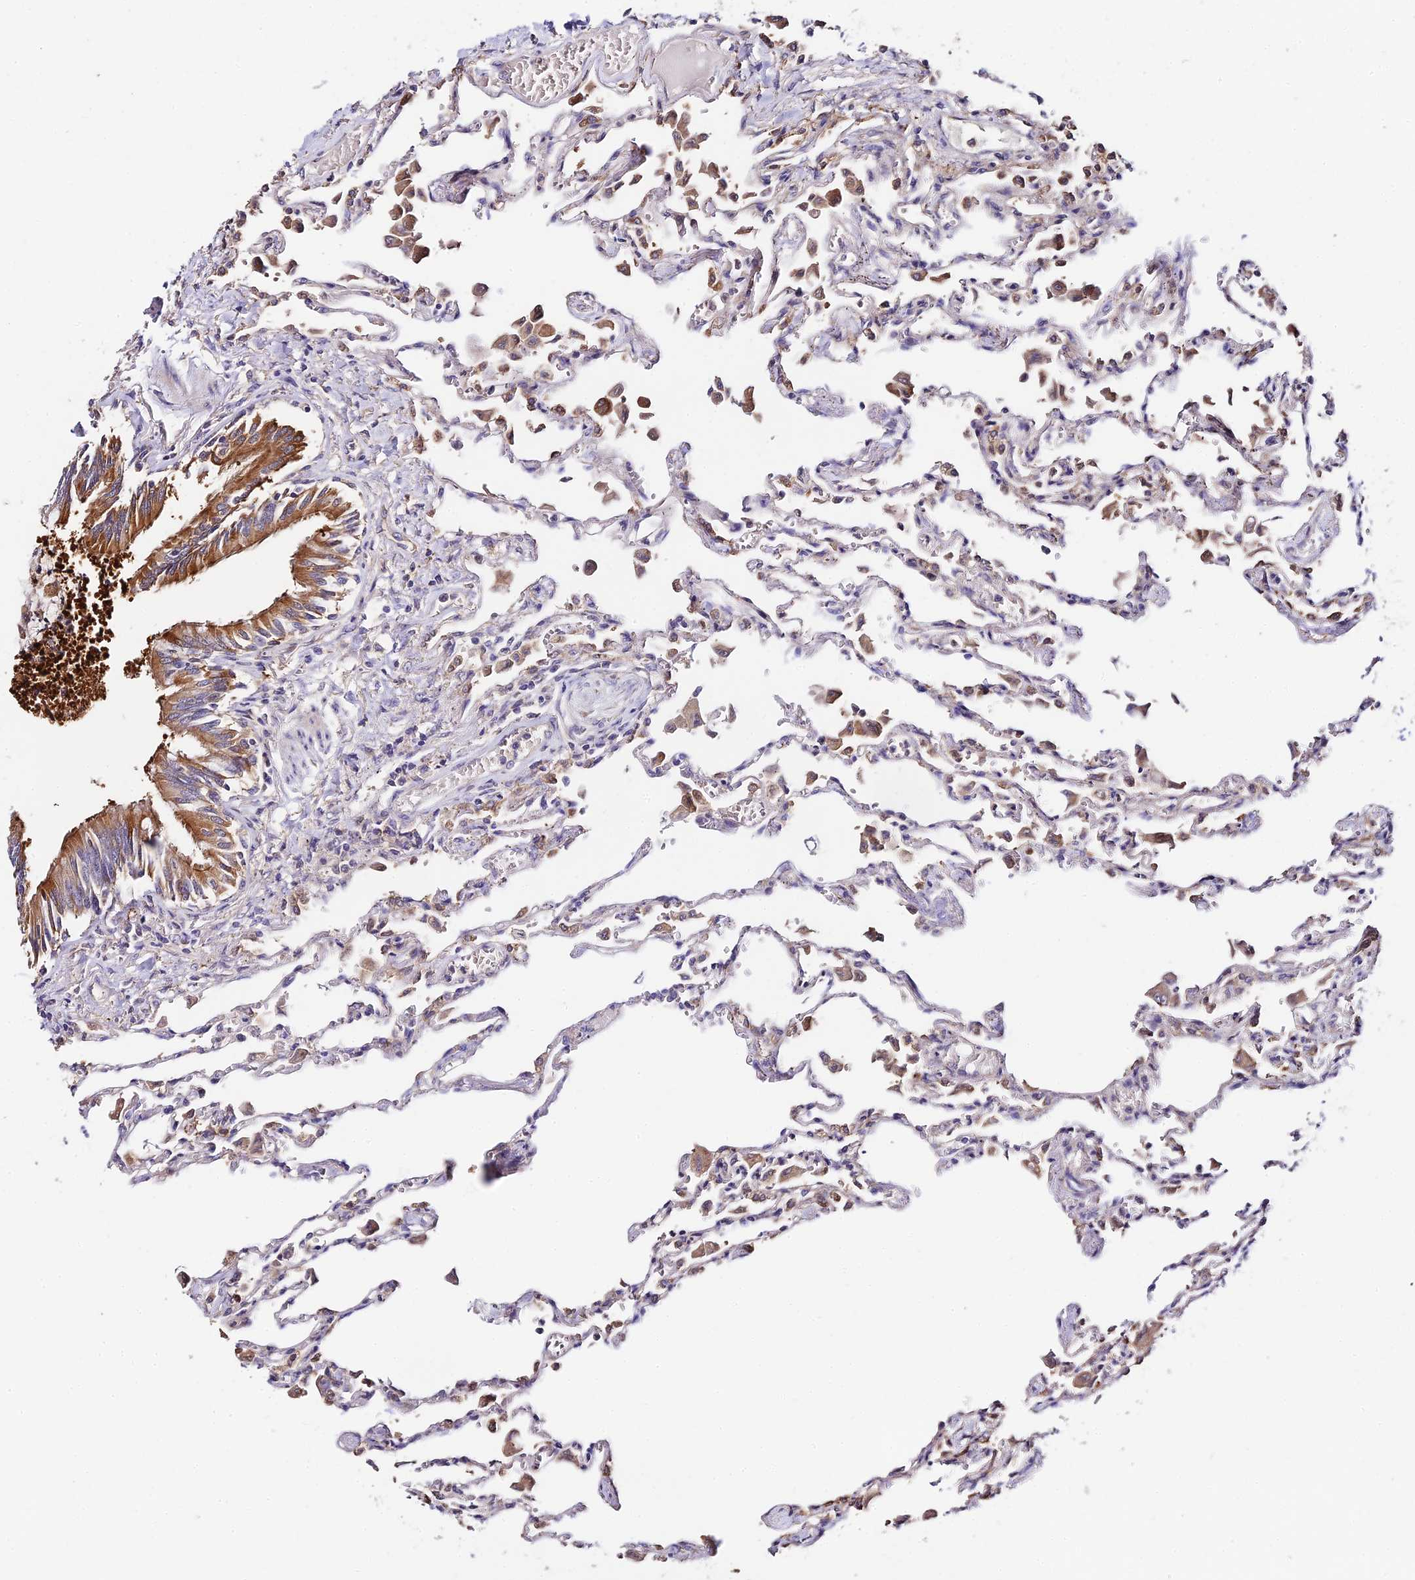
{"staining": {"intensity": "weak", "quantity": "<25%", "location": "cytoplasmic/membranous"}, "tissue": "lung", "cell_type": "Alveolar cells", "image_type": "normal", "snomed": [{"axis": "morphology", "description": "Normal tissue, NOS"}, {"axis": "topography", "description": "Bronchus"}, {"axis": "topography", "description": "Lung"}], "caption": "Alveolar cells show no significant expression in normal lung. Nuclei are stained in blue.", "gene": "C3orf20", "patient": {"sex": "female", "age": 49}}